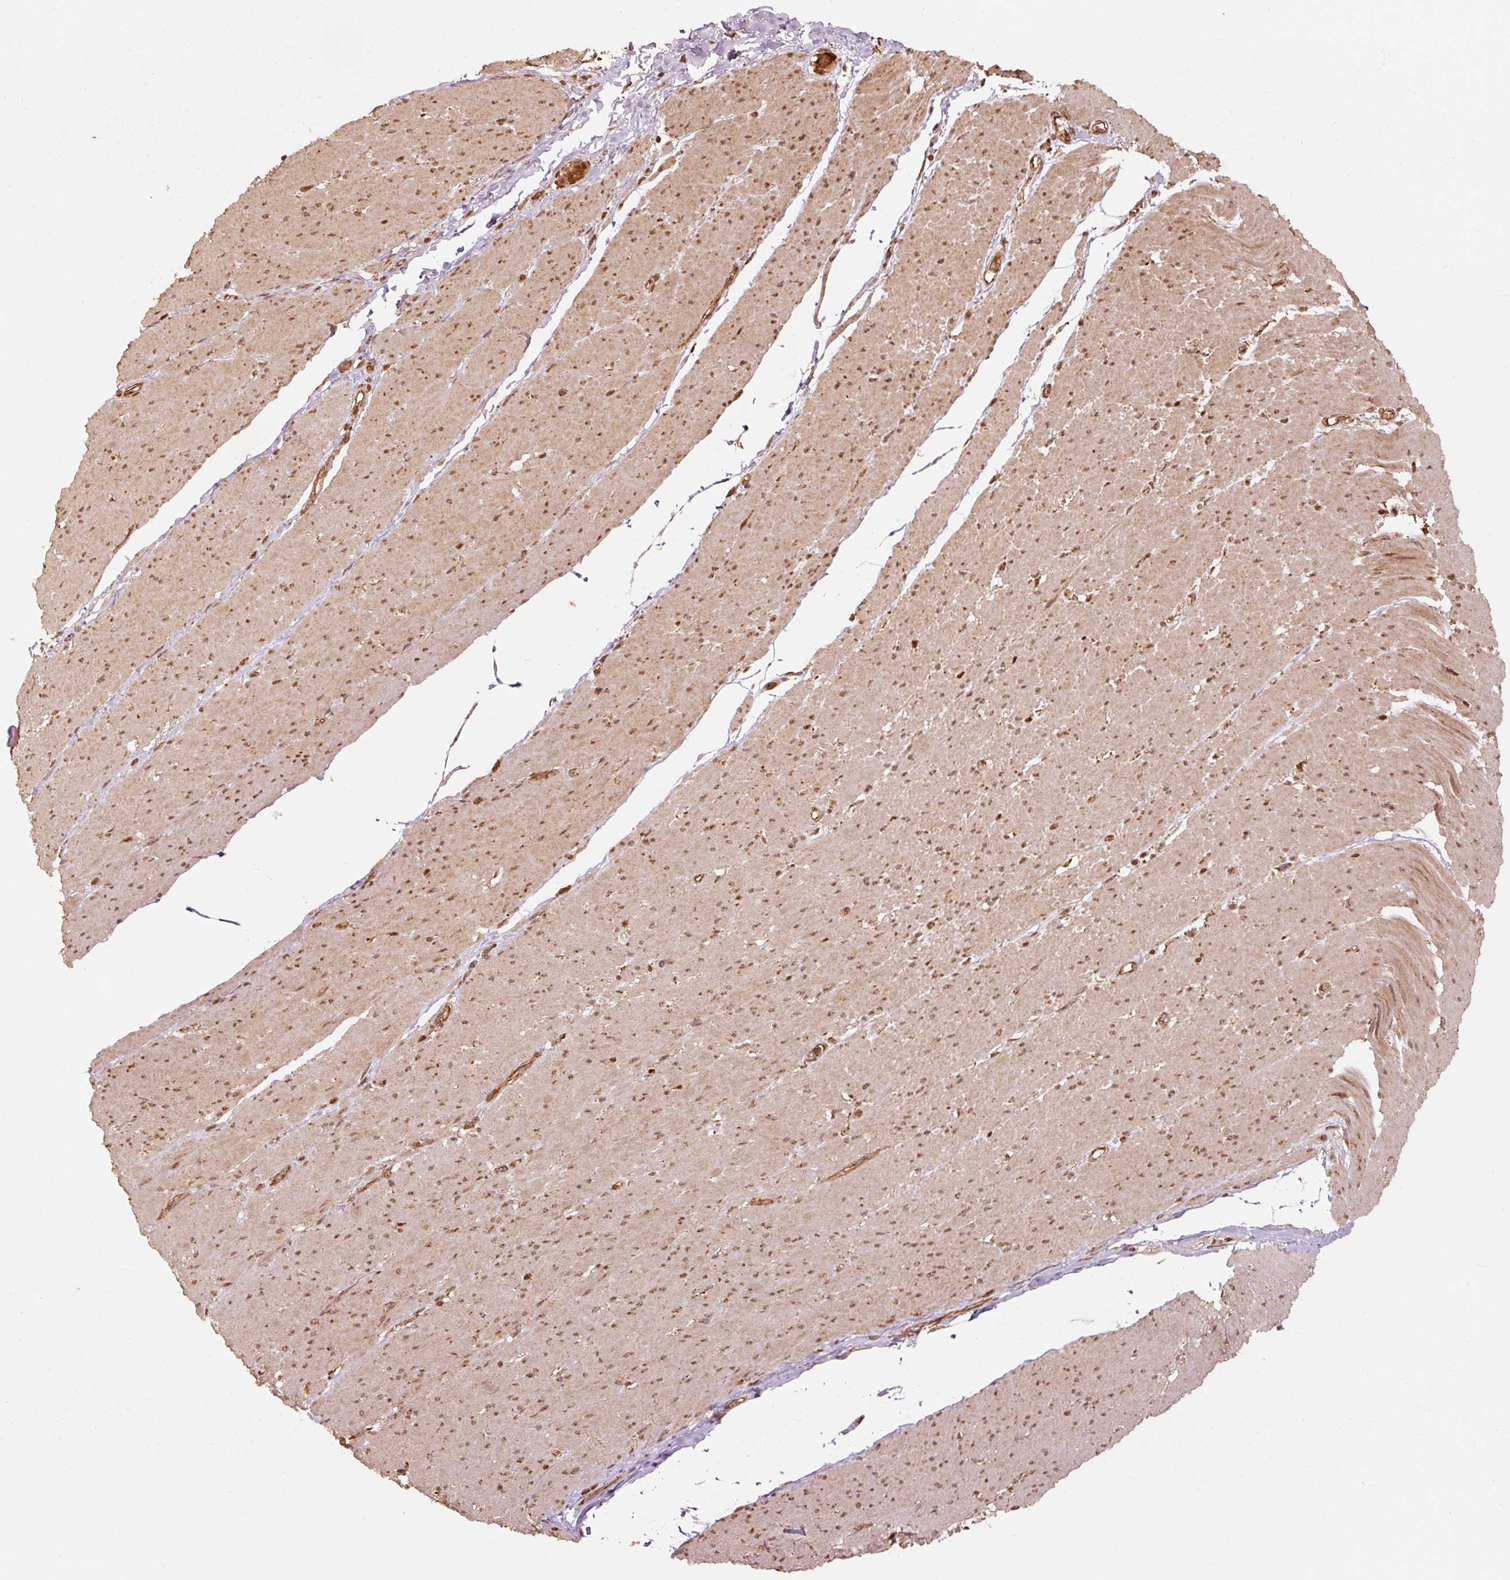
{"staining": {"intensity": "moderate", "quantity": ">75%", "location": "cytoplasmic/membranous,nuclear"}, "tissue": "smooth muscle", "cell_type": "Smooth muscle cells", "image_type": "normal", "snomed": [{"axis": "morphology", "description": "Normal tissue, NOS"}, {"axis": "topography", "description": "Smooth muscle"}, {"axis": "topography", "description": "Rectum"}], "caption": "Immunohistochemistry (IHC) photomicrograph of unremarkable smooth muscle: human smooth muscle stained using immunohistochemistry (IHC) shows medium levels of moderate protein expression localized specifically in the cytoplasmic/membranous,nuclear of smooth muscle cells, appearing as a cytoplasmic/membranous,nuclear brown color.", "gene": "MRPL16", "patient": {"sex": "male", "age": 53}}